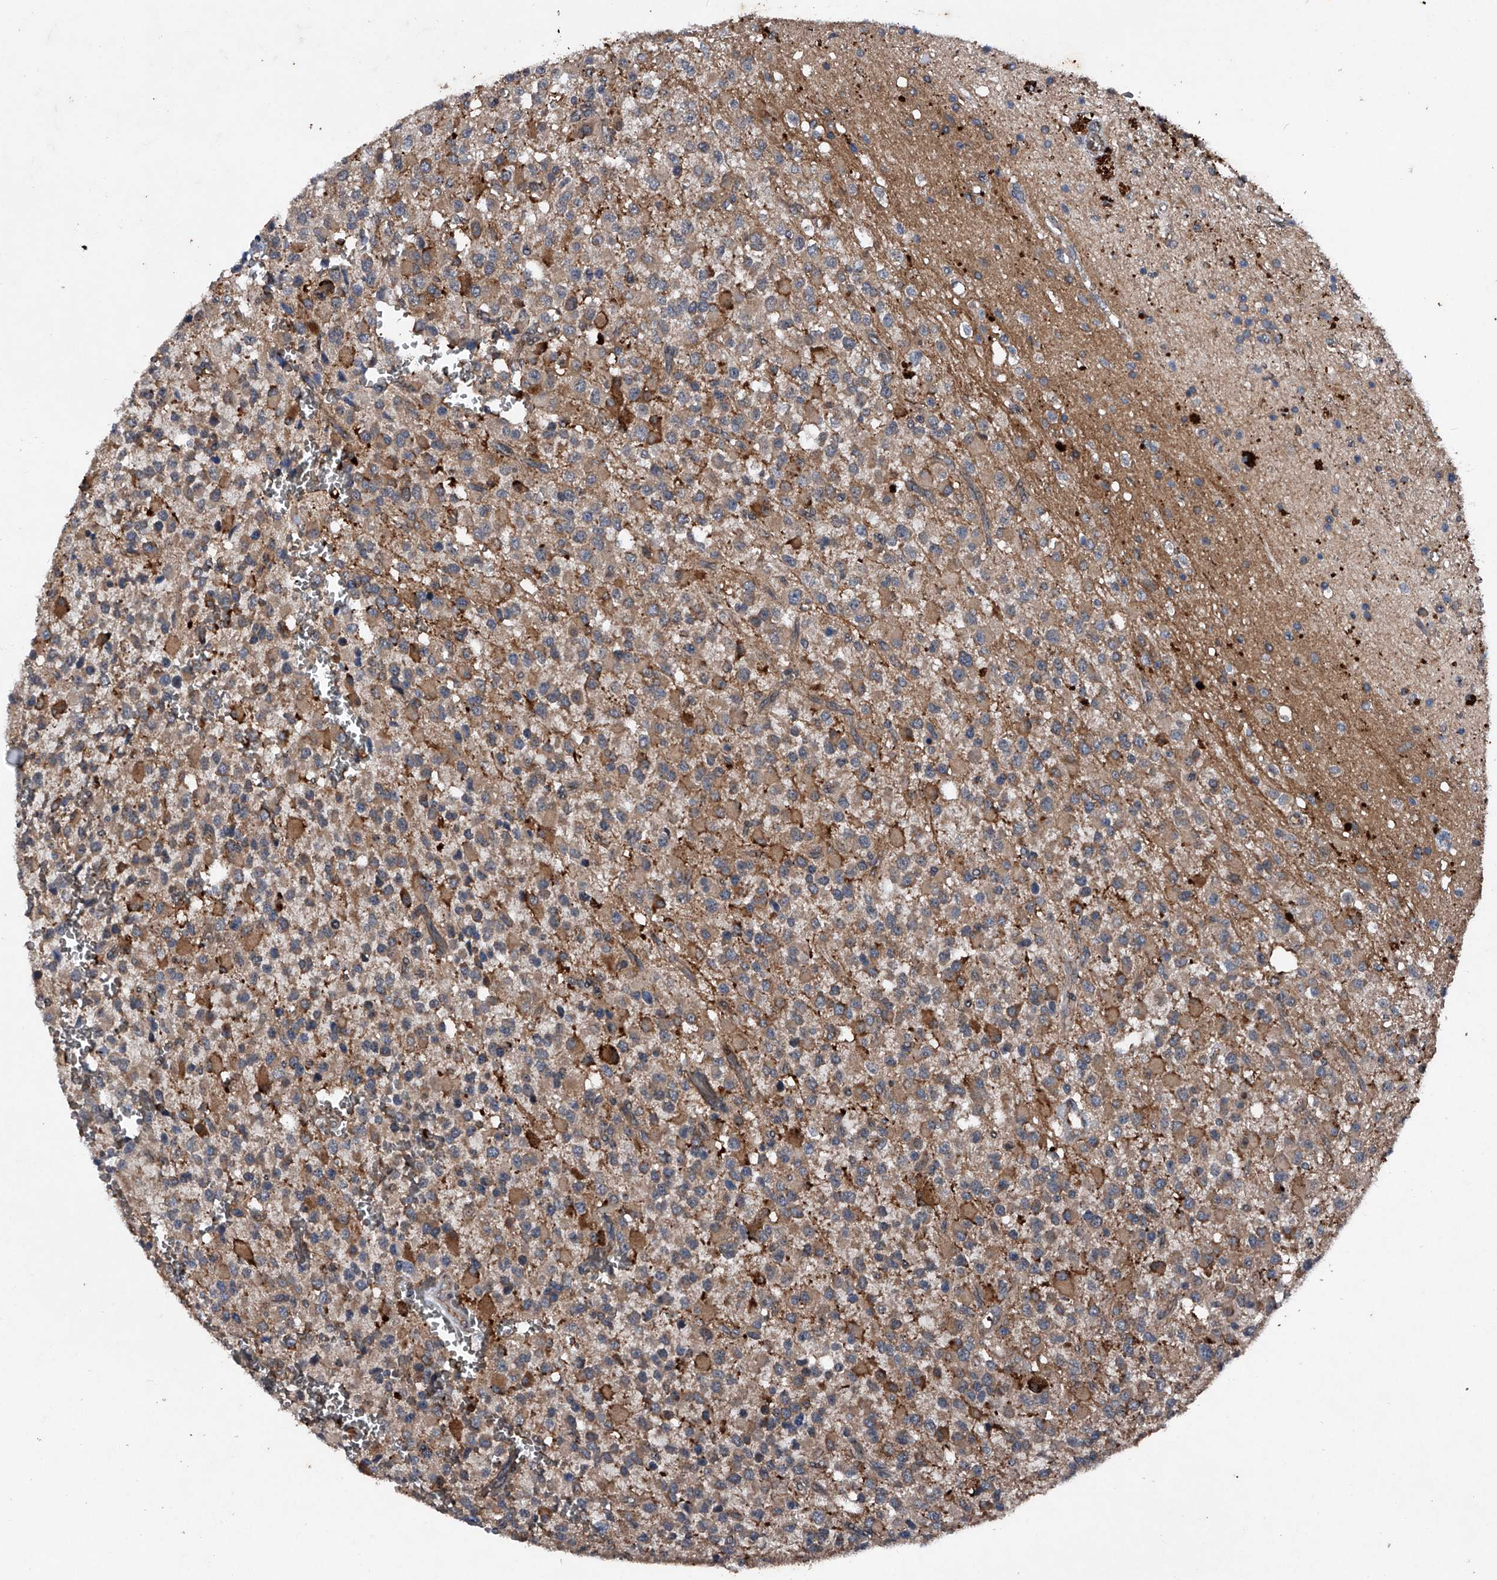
{"staining": {"intensity": "weak", "quantity": "25%-75%", "location": "cytoplasmic/membranous"}, "tissue": "glioma", "cell_type": "Tumor cells", "image_type": "cancer", "snomed": [{"axis": "morphology", "description": "Glioma, malignant, High grade"}, {"axis": "topography", "description": "Brain"}], "caption": "A brown stain highlights weak cytoplasmic/membranous expression of a protein in glioma tumor cells.", "gene": "MAPKAP1", "patient": {"sex": "male", "age": 34}}